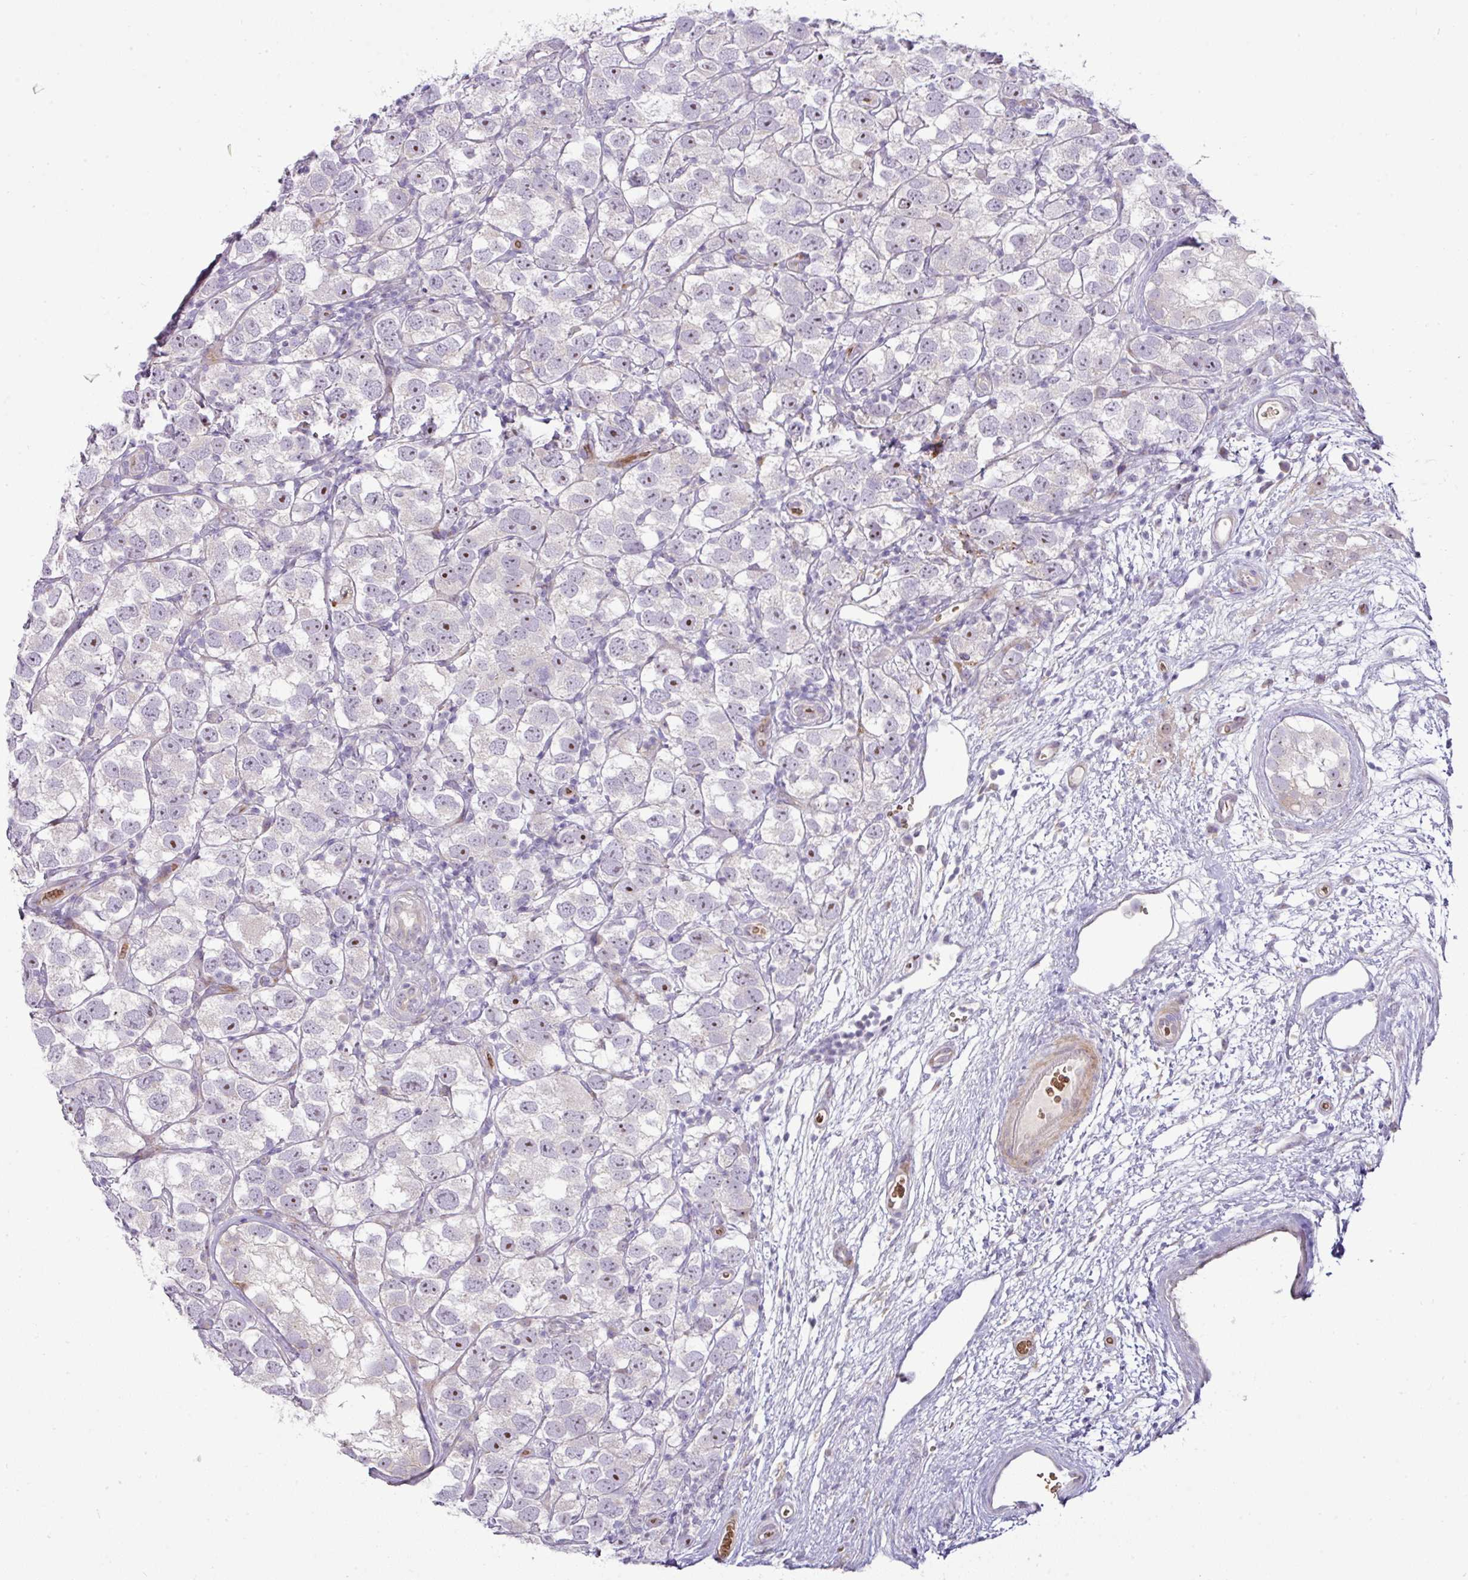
{"staining": {"intensity": "moderate", "quantity": "<25%", "location": "nuclear"}, "tissue": "testis cancer", "cell_type": "Tumor cells", "image_type": "cancer", "snomed": [{"axis": "morphology", "description": "Seminoma, NOS"}, {"axis": "topography", "description": "Testis"}], "caption": "Tumor cells reveal low levels of moderate nuclear expression in about <25% of cells in seminoma (testis). Using DAB (3,3'-diaminobenzidine) (brown) and hematoxylin (blue) stains, captured at high magnification using brightfield microscopy.", "gene": "ATP6V1F", "patient": {"sex": "male", "age": 26}}